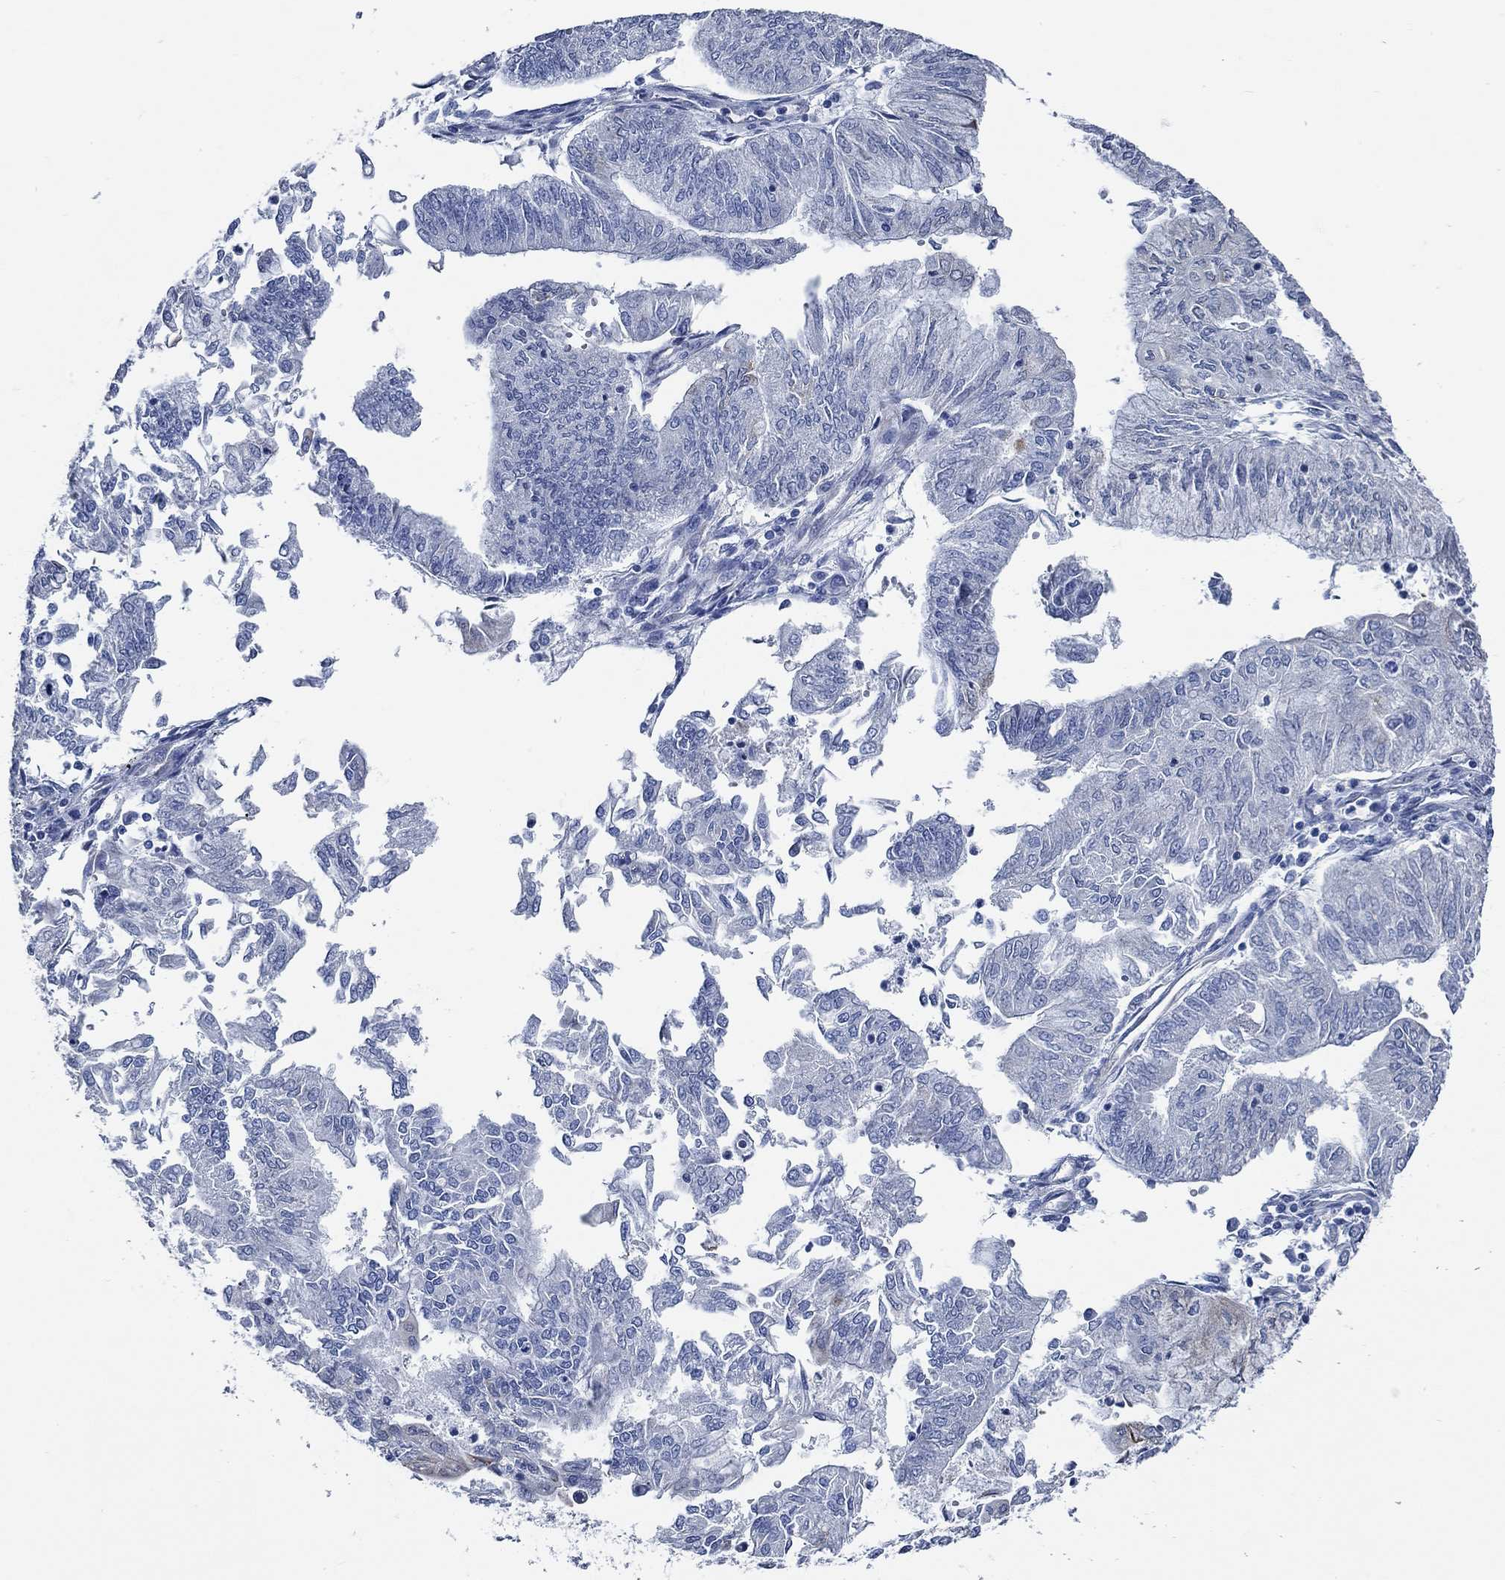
{"staining": {"intensity": "weak", "quantity": "<25%", "location": "cytoplasmic/membranous"}, "tissue": "endometrial cancer", "cell_type": "Tumor cells", "image_type": "cancer", "snomed": [{"axis": "morphology", "description": "Adenocarcinoma, NOS"}, {"axis": "topography", "description": "Endometrium"}], "caption": "Immunohistochemistry of endometrial adenocarcinoma displays no staining in tumor cells.", "gene": "HECW2", "patient": {"sex": "female", "age": 59}}